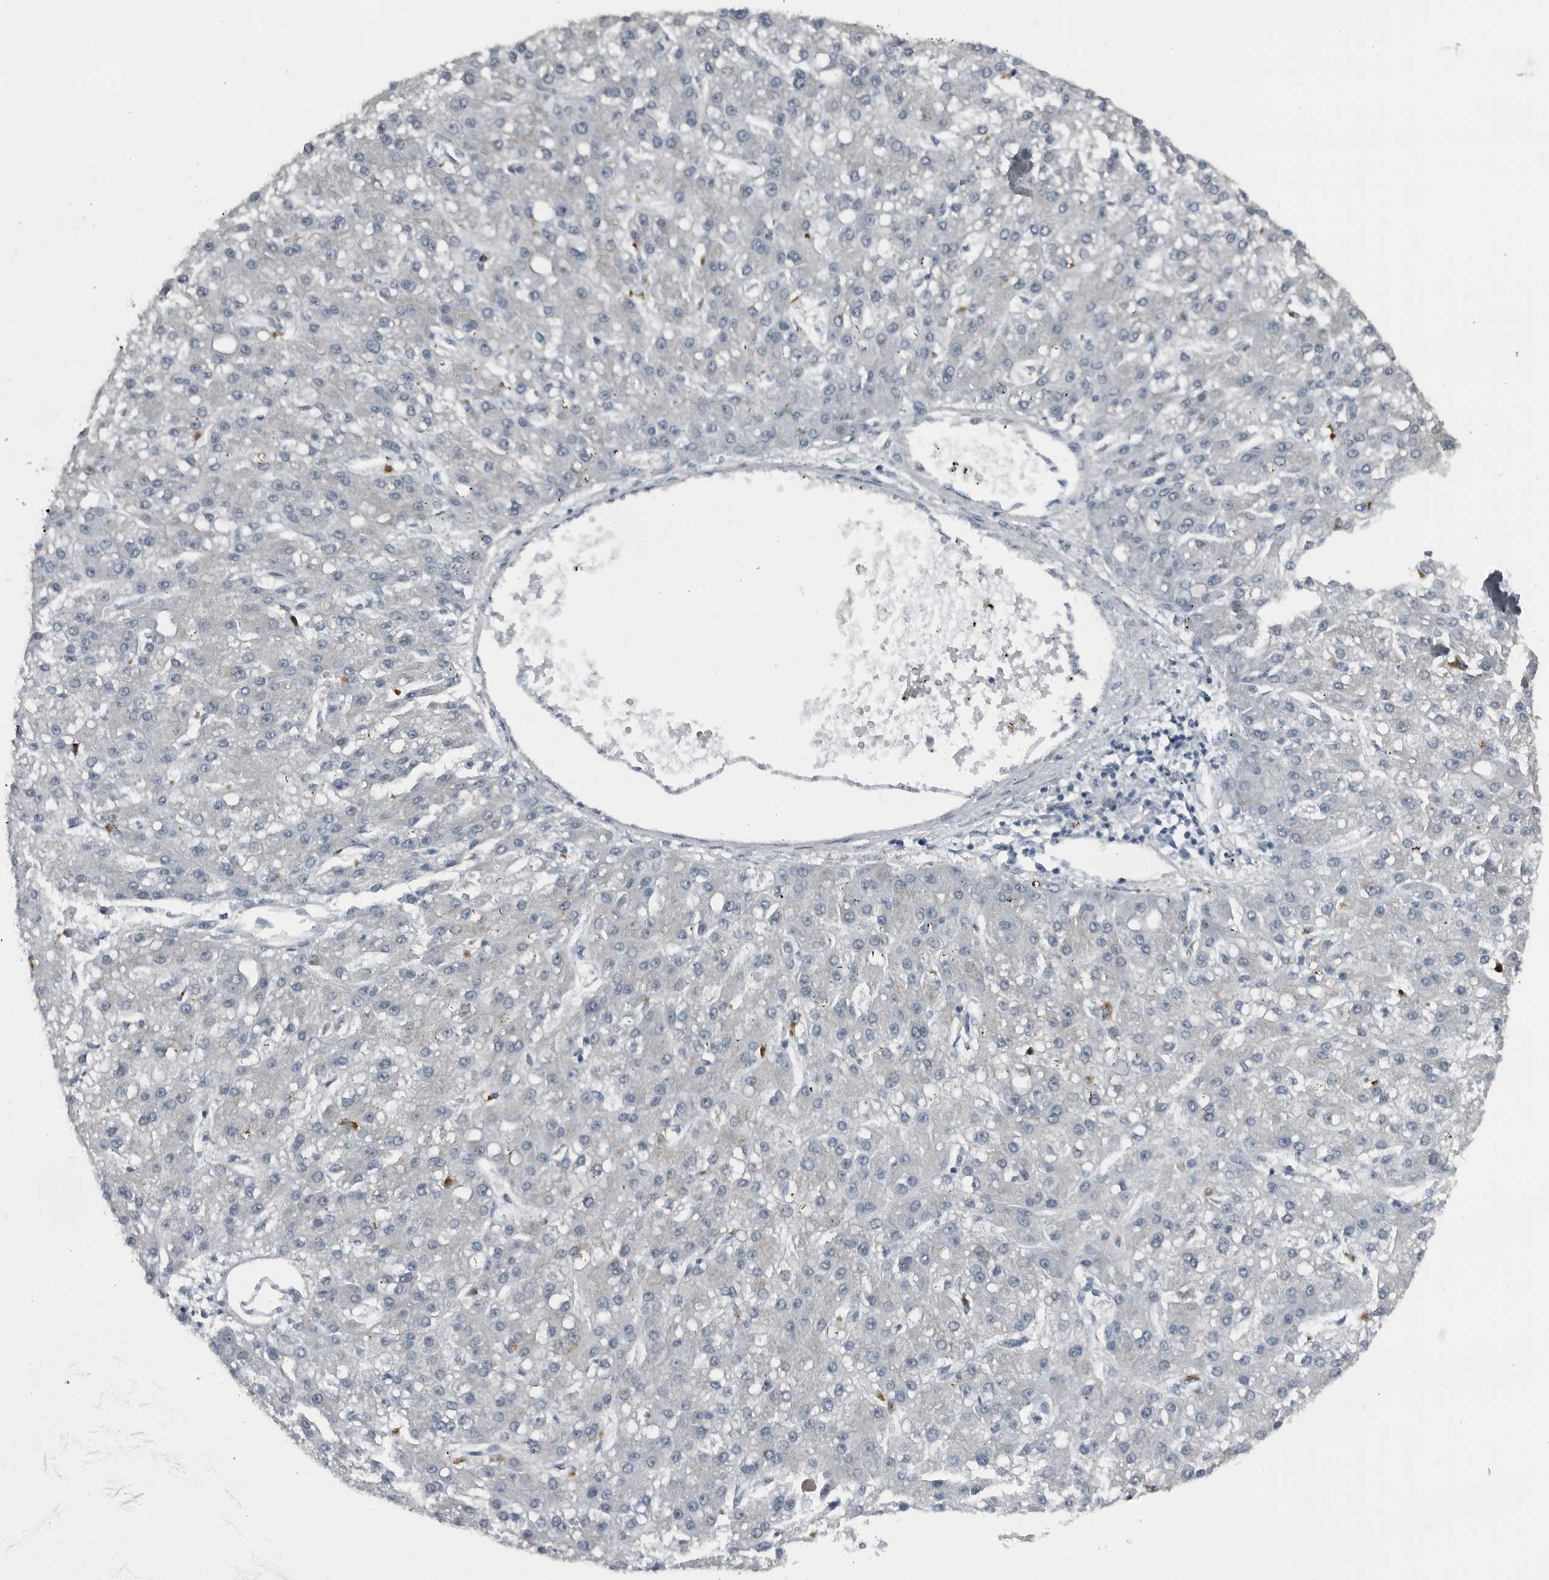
{"staining": {"intensity": "negative", "quantity": "none", "location": "none"}, "tissue": "liver cancer", "cell_type": "Tumor cells", "image_type": "cancer", "snomed": [{"axis": "morphology", "description": "Carcinoma, Hepatocellular, NOS"}, {"axis": "topography", "description": "Liver"}], "caption": "Liver hepatocellular carcinoma was stained to show a protein in brown. There is no significant expression in tumor cells.", "gene": "GAK", "patient": {"sex": "male", "age": 67}}